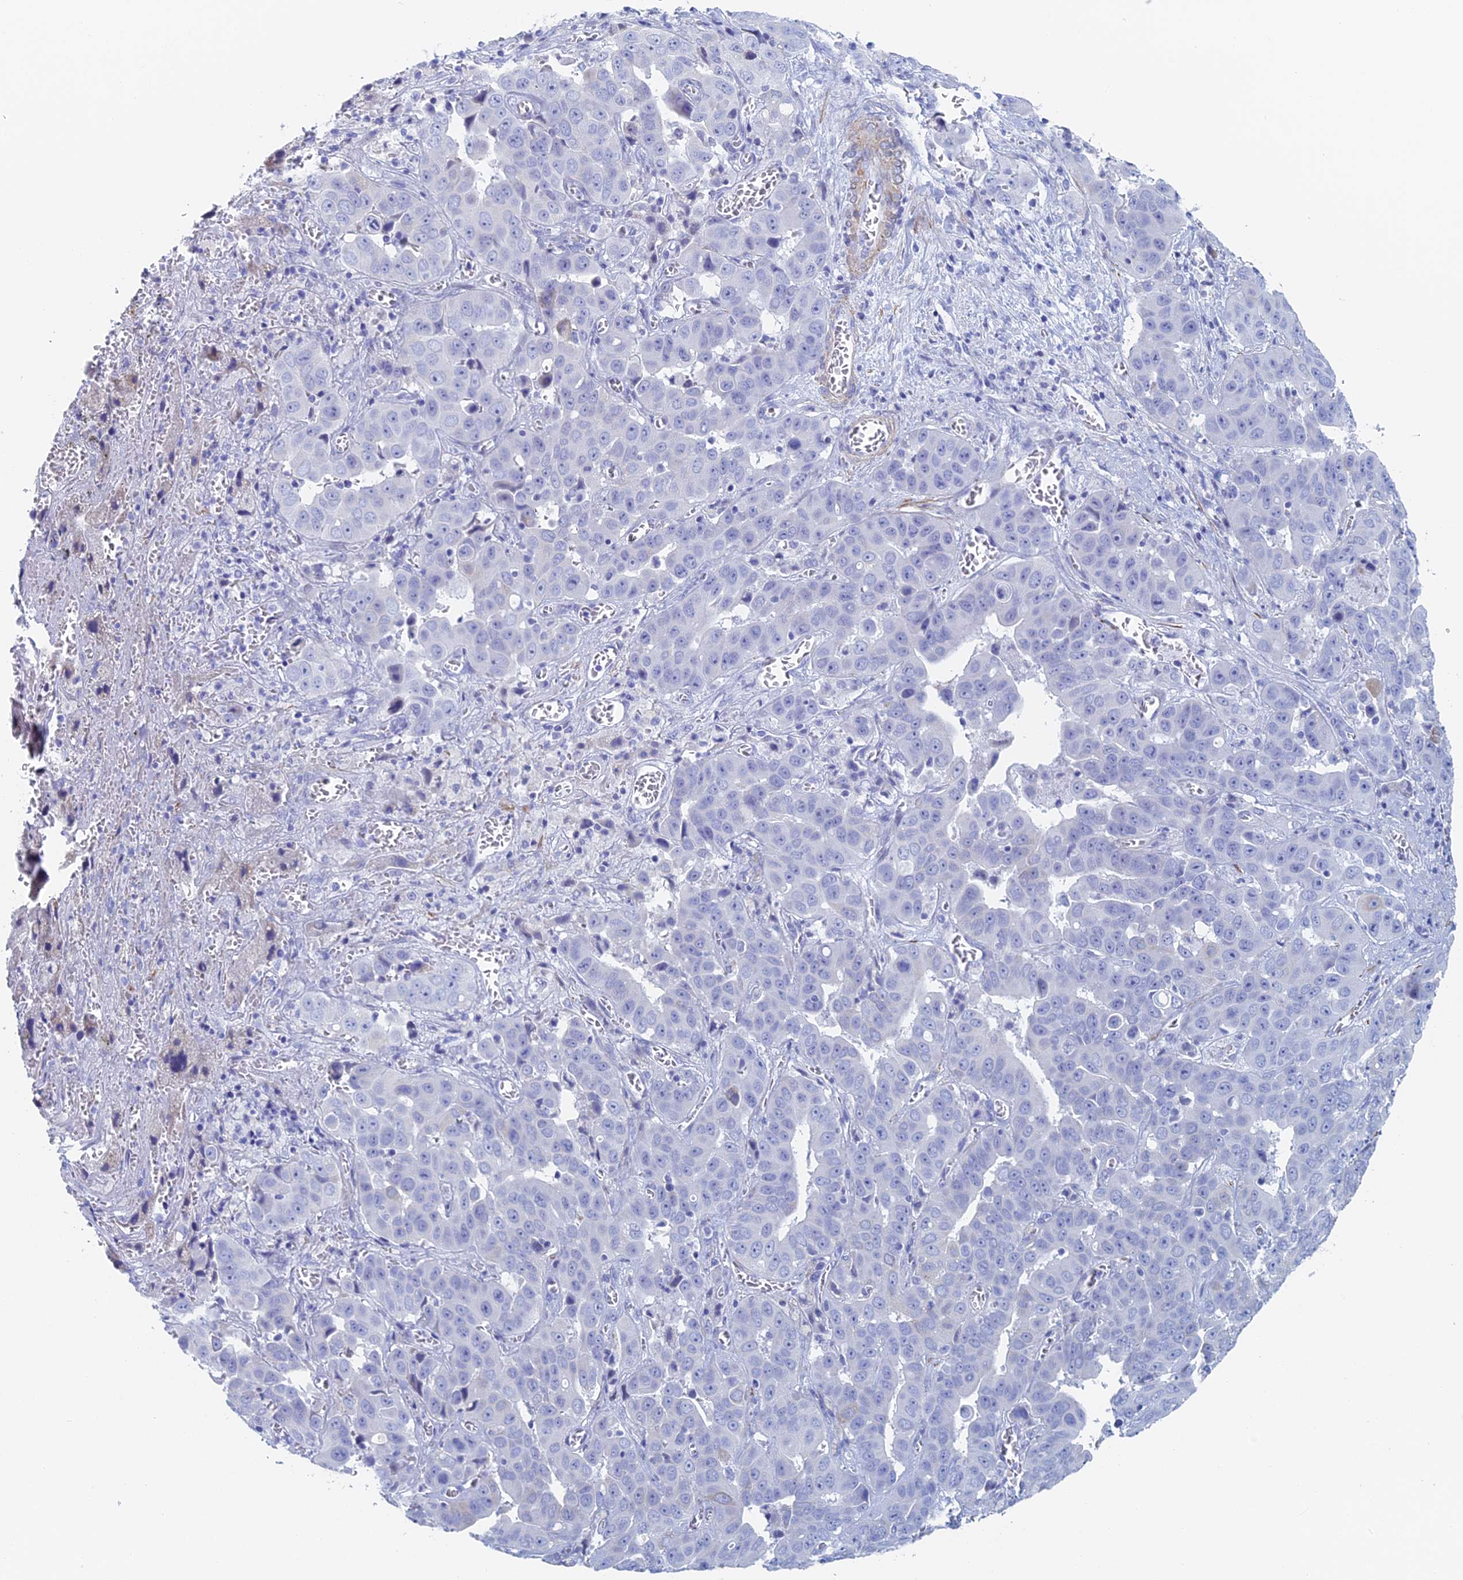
{"staining": {"intensity": "negative", "quantity": "none", "location": "none"}, "tissue": "liver cancer", "cell_type": "Tumor cells", "image_type": "cancer", "snomed": [{"axis": "morphology", "description": "Cholangiocarcinoma"}, {"axis": "topography", "description": "Liver"}], "caption": "Immunohistochemistry (IHC) micrograph of liver cholangiocarcinoma stained for a protein (brown), which demonstrates no staining in tumor cells.", "gene": "KCNK18", "patient": {"sex": "female", "age": 52}}